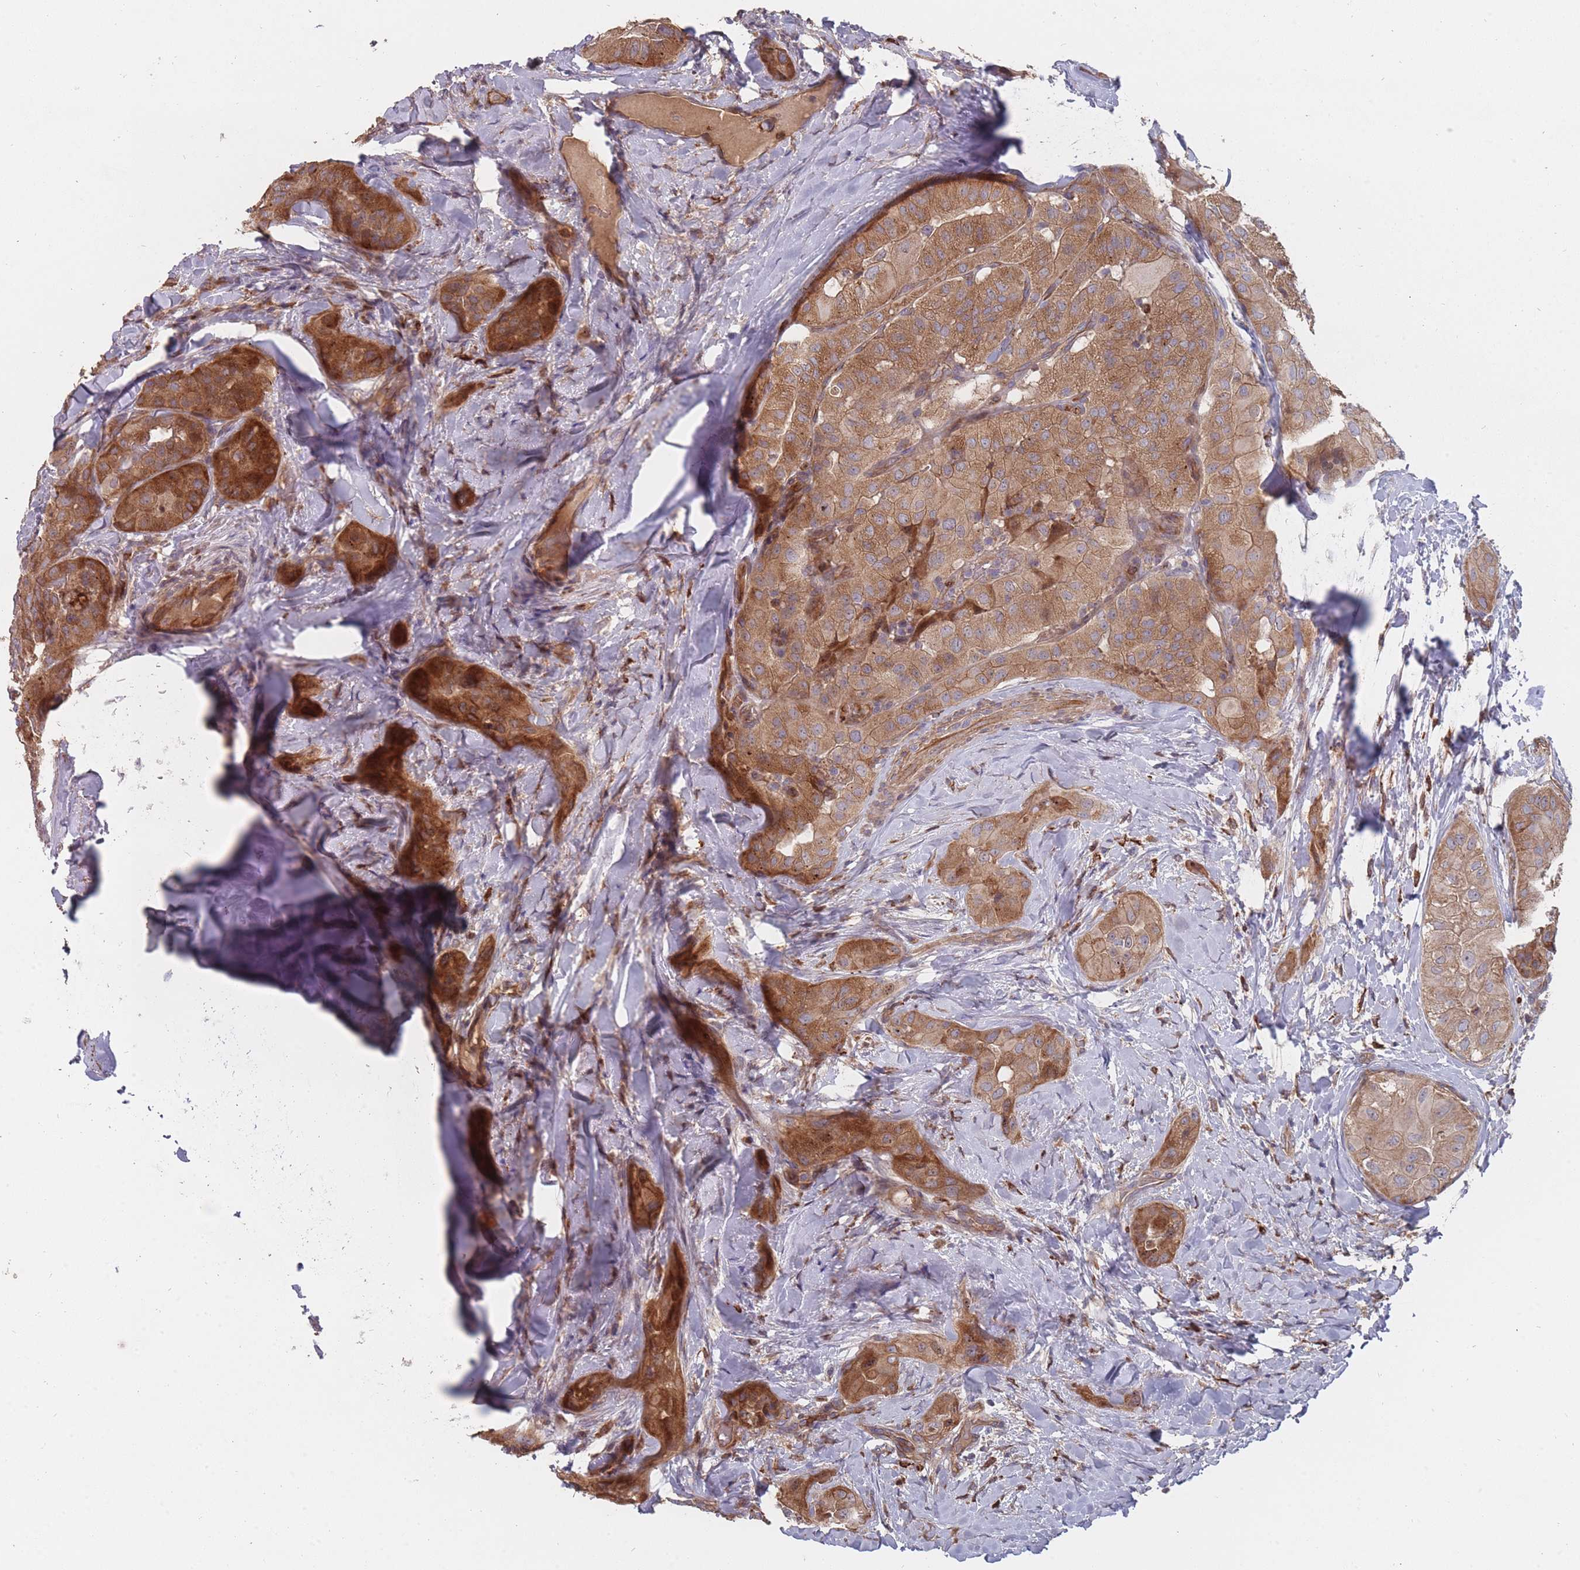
{"staining": {"intensity": "moderate", "quantity": ">75%", "location": "cytoplasmic/membranous"}, "tissue": "thyroid cancer", "cell_type": "Tumor cells", "image_type": "cancer", "snomed": [{"axis": "morphology", "description": "Normal tissue, NOS"}, {"axis": "morphology", "description": "Papillary adenocarcinoma, NOS"}, {"axis": "topography", "description": "Thyroid gland"}], "caption": "Thyroid papillary adenocarcinoma tissue shows moderate cytoplasmic/membranous positivity in about >75% of tumor cells", "gene": "THSD7B", "patient": {"sex": "female", "age": 59}}